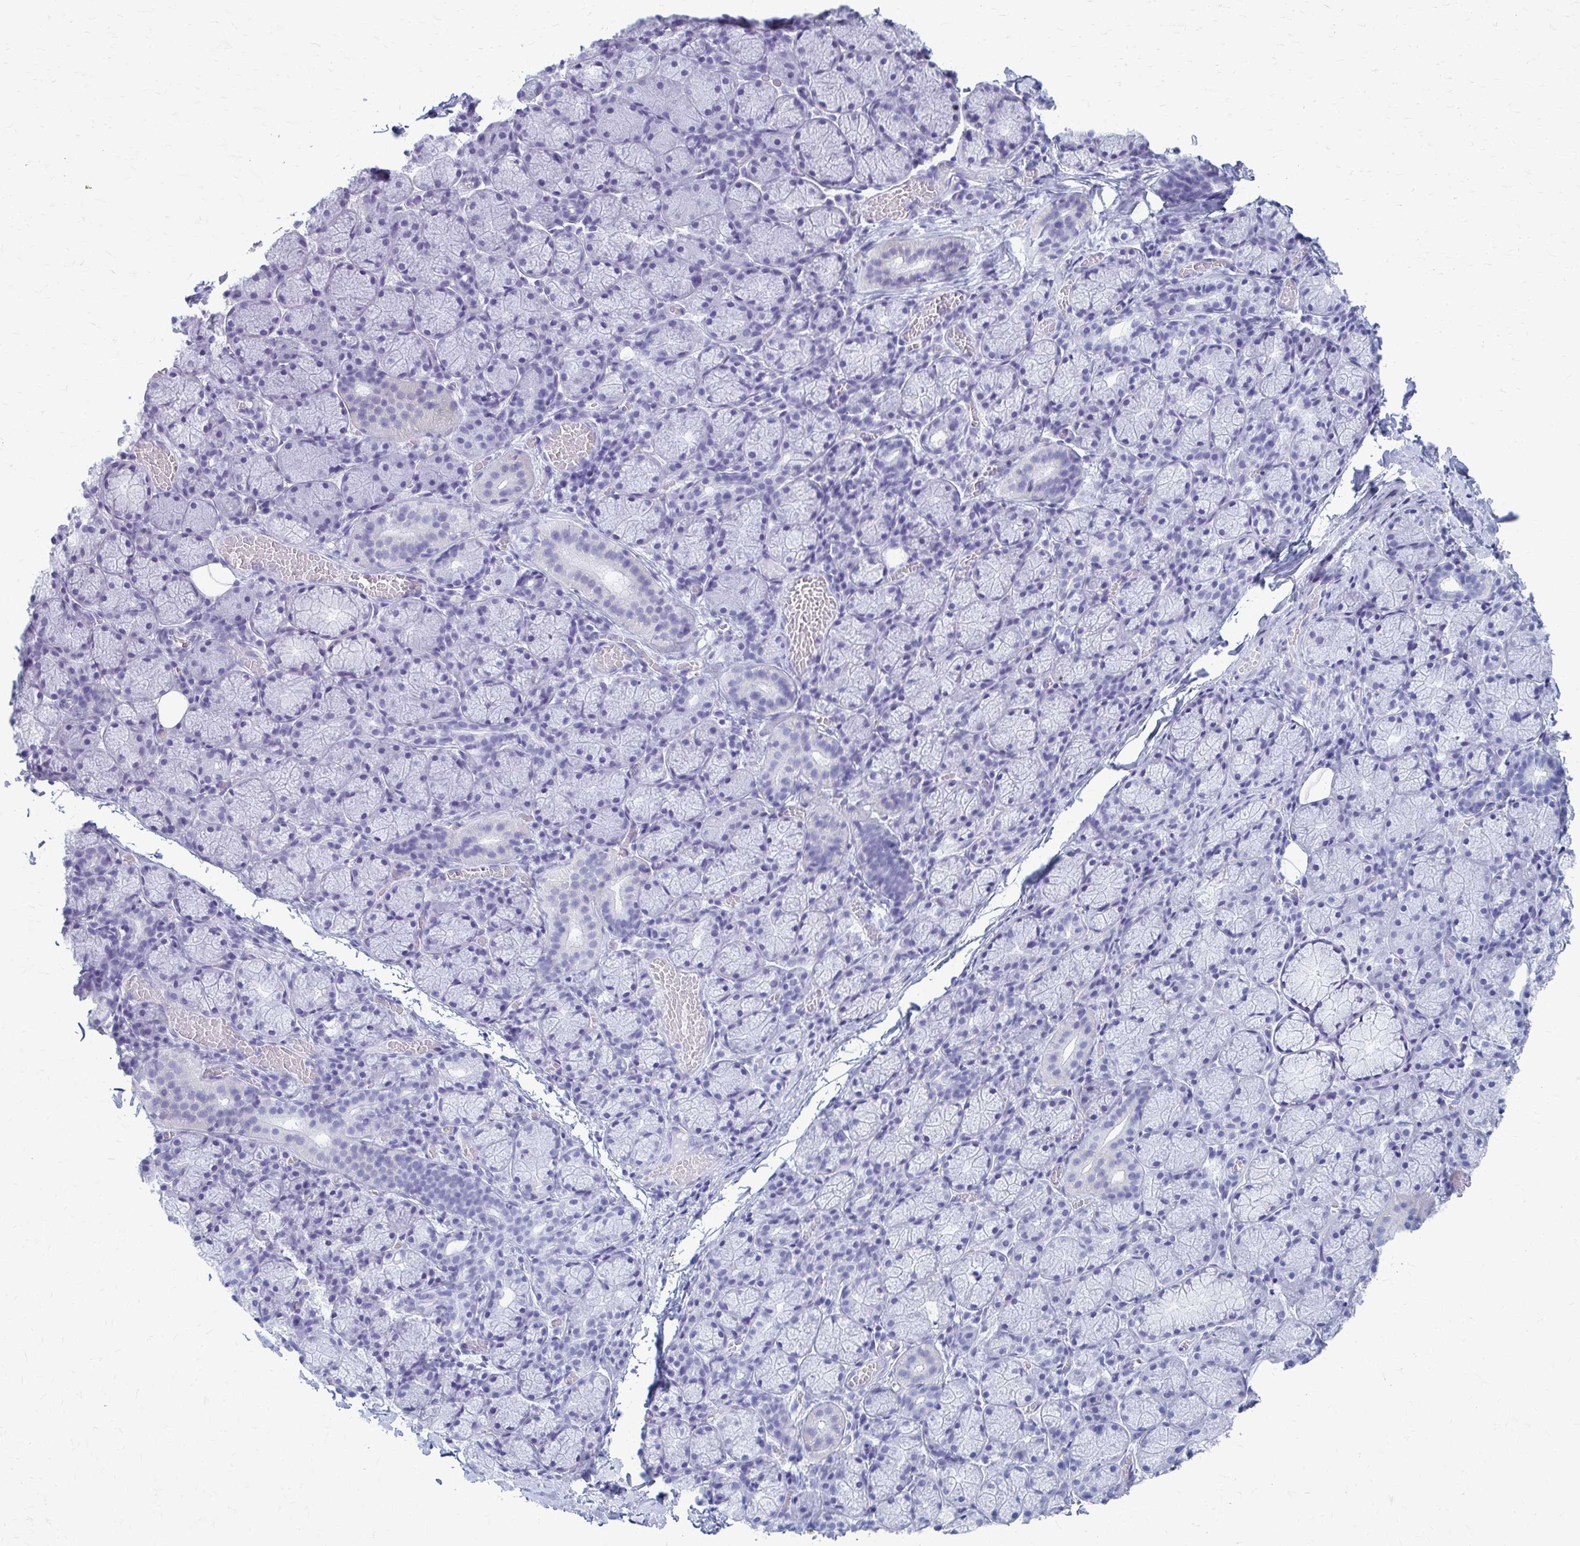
{"staining": {"intensity": "negative", "quantity": "none", "location": "none"}, "tissue": "salivary gland", "cell_type": "Glandular cells", "image_type": "normal", "snomed": [{"axis": "morphology", "description": "Normal tissue, NOS"}, {"axis": "topography", "description": "Salivary gland"}], "caption": "The IHC photomicrograph has no significant positivity in glandular cells of salivary gland. The staining was performed using DAB to visualize the protein expression in brown, while the nuclei were stained in blue with hematoxylin (Magnification: 20x).", "gene": "CELF5", "patient": {"sex": "female", "age": 24}}